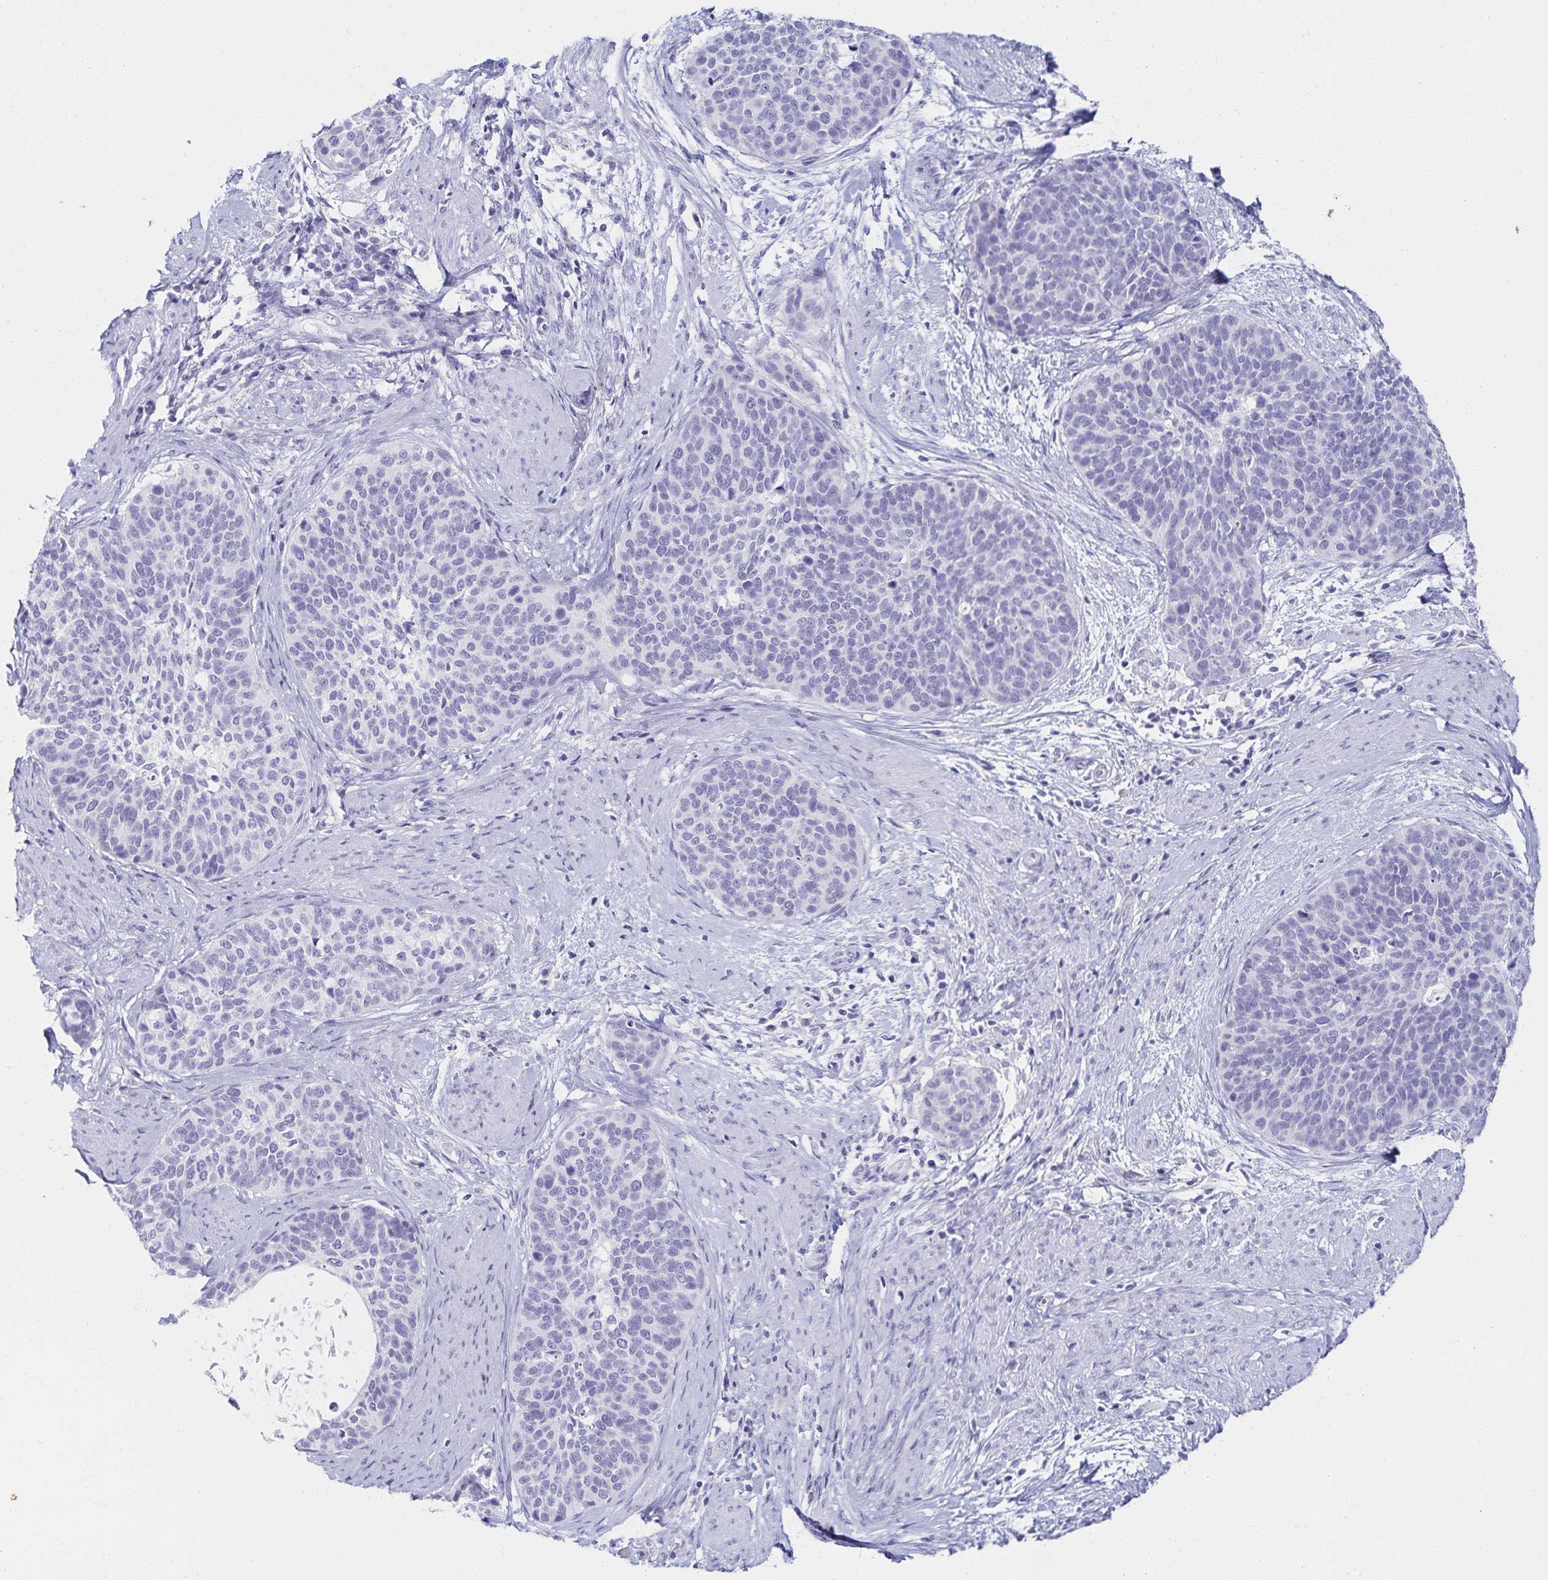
{"staining": {"intensity": "negative", "quantity": "none", "location": "none"}, "tissue": "cervical cancer", "cell_type": "Tumor cells", "image_type": "cancer", "snomed": [{"axis": "morphology", "description": "Squamous cell carcinoma, NOS"}, {"axis": "topography", "description": "Cervix"}], "caption": "Protein analysis of cervical cancer (squamous cell carcinoma) demonstrates no significant expression in tumor cells.", "gene": "C2orf50", "patient": {"sex": "female", "age": 69}}